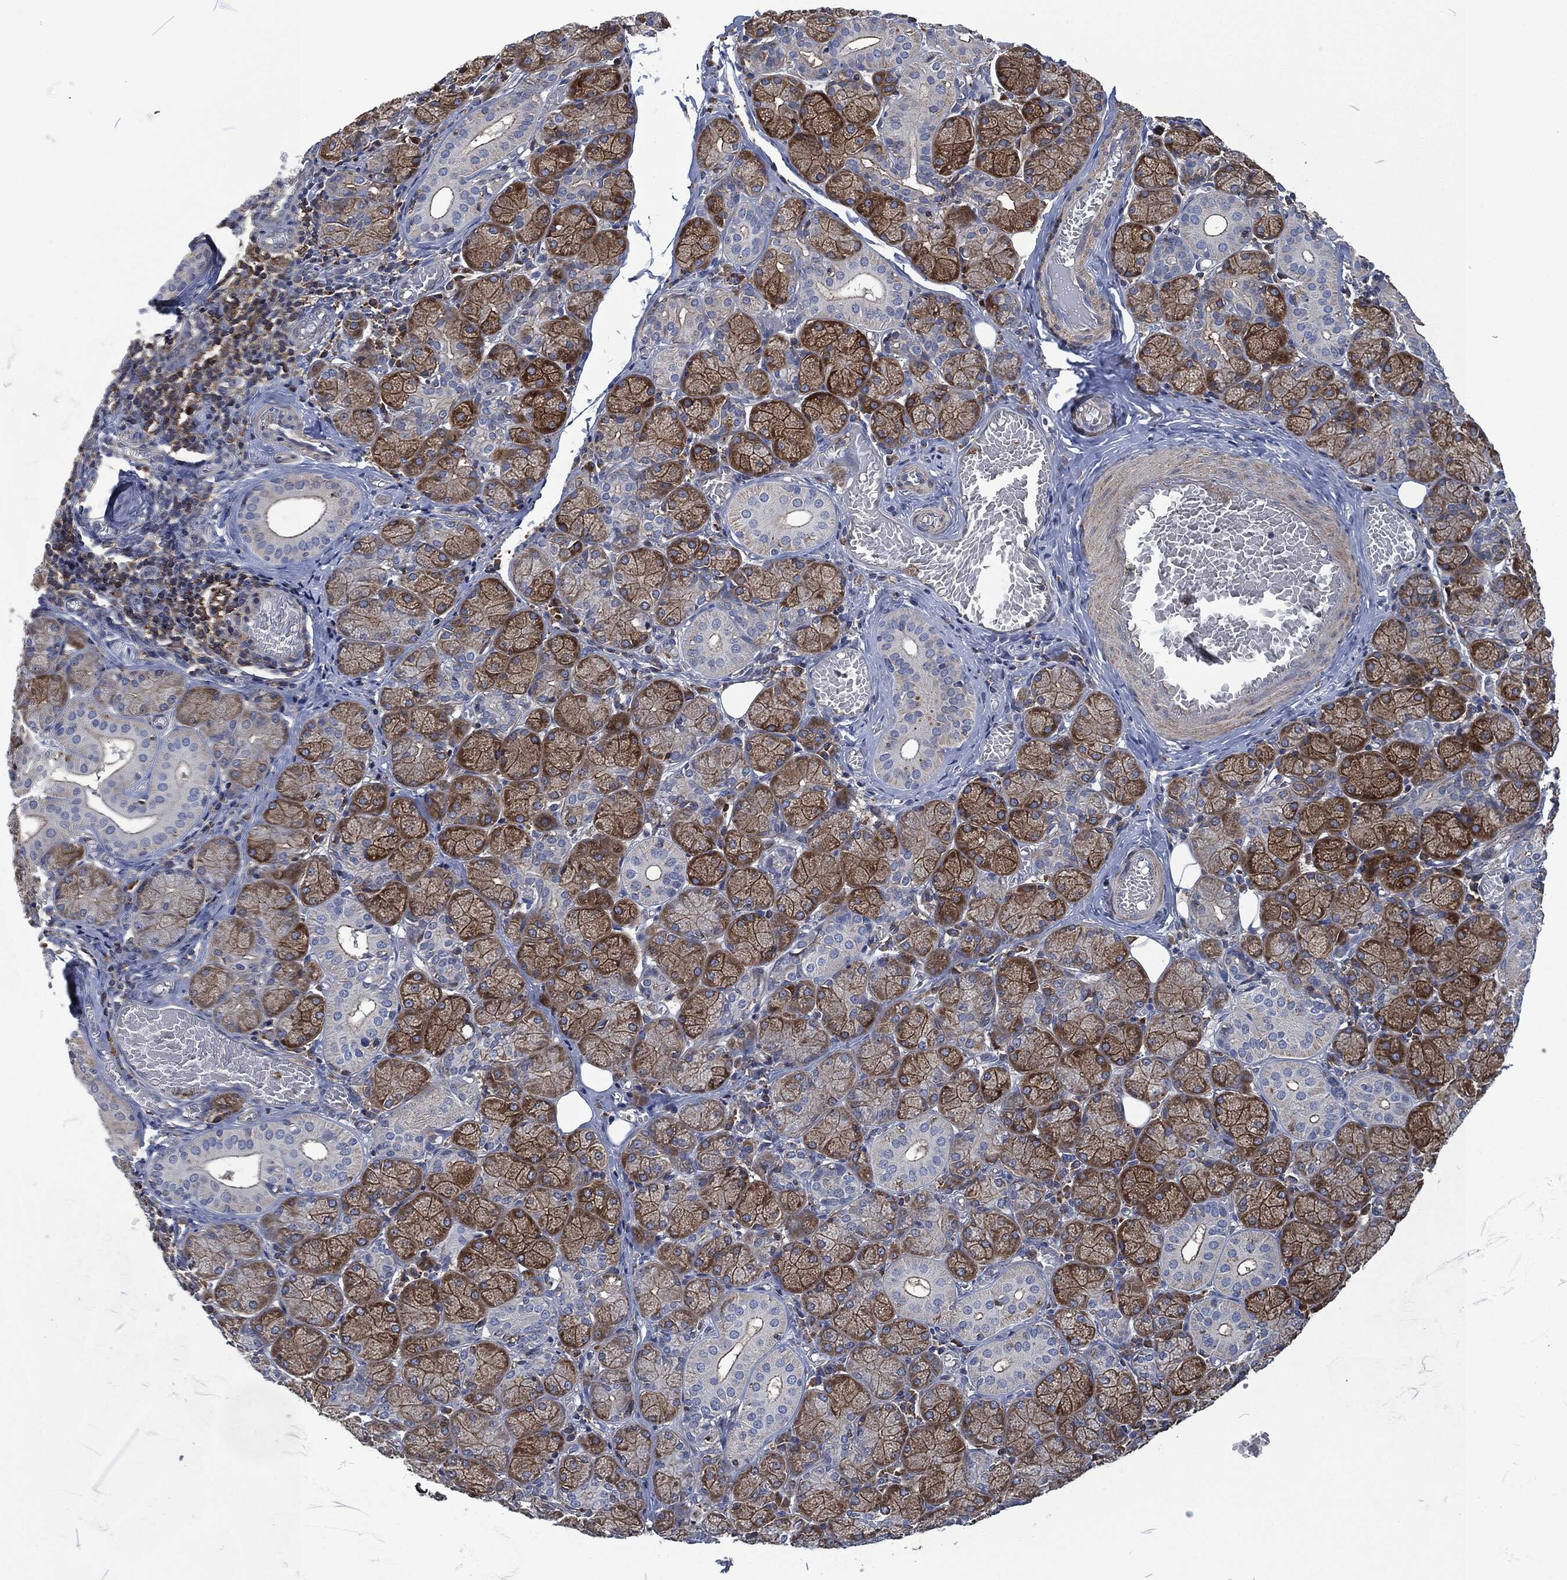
{"staining": {"intensity": "moderate", "quantity": ">75%", "location": "cytoplasmic/membranous"}, "tissue": "salivary gland", "cell_type": "Glandular cells", "image_type": "normal", "snomed": [{"axis": "morphology", "description": "Normal tissue, NOS"}, {"axis": "topography", "description": "Salivary gland"}, {"axis": "topography", "description": "Peripheral nerve tissue"}], "caption": "Benign salivary gland demonstrates moderate cytoplasmic/membranous expression in about >75% of glandular cells, visualized by immunohistochemistry.", "gene": "LGALS9", "patient": {"sex": "female", "age": 24}}